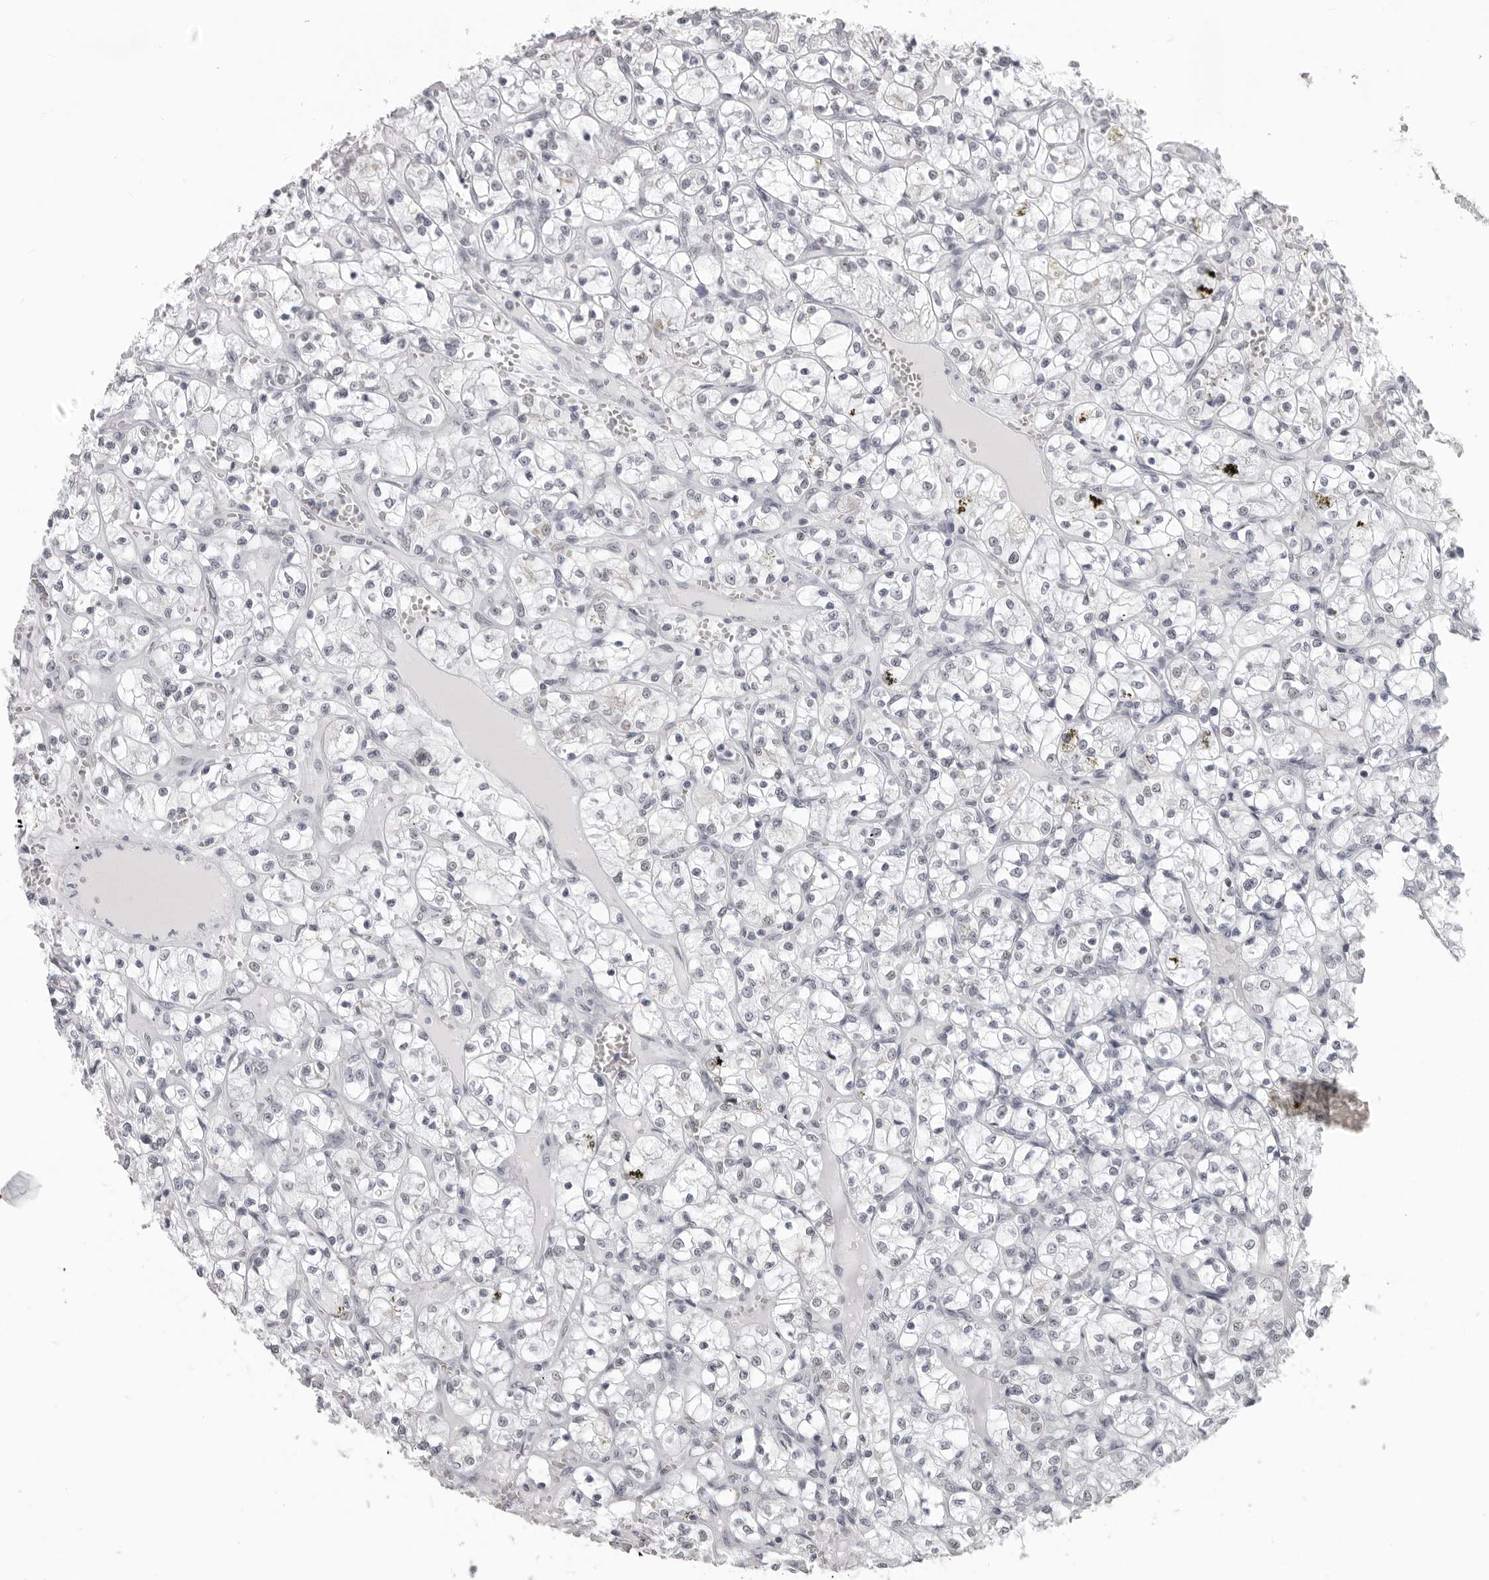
{"staining": {"intensity": "negative", "quantity": "none", "location": "none"}, "tissue": "renal cancer", "cell_type": "Tumor cells", "image_type": "cancer", "snomed": [{"axis": "morphology", "description": "Adenocarcinoma, NOS"}, {"axis": "topography", "description": "Kidney"}], "caption": "Immunohistochemistry (IHC) of adenocarcinoma (renal) exhibits no expression in tumor cells.", "gene": "ESPN", "patient": {"sex": "female", "age": 69}}